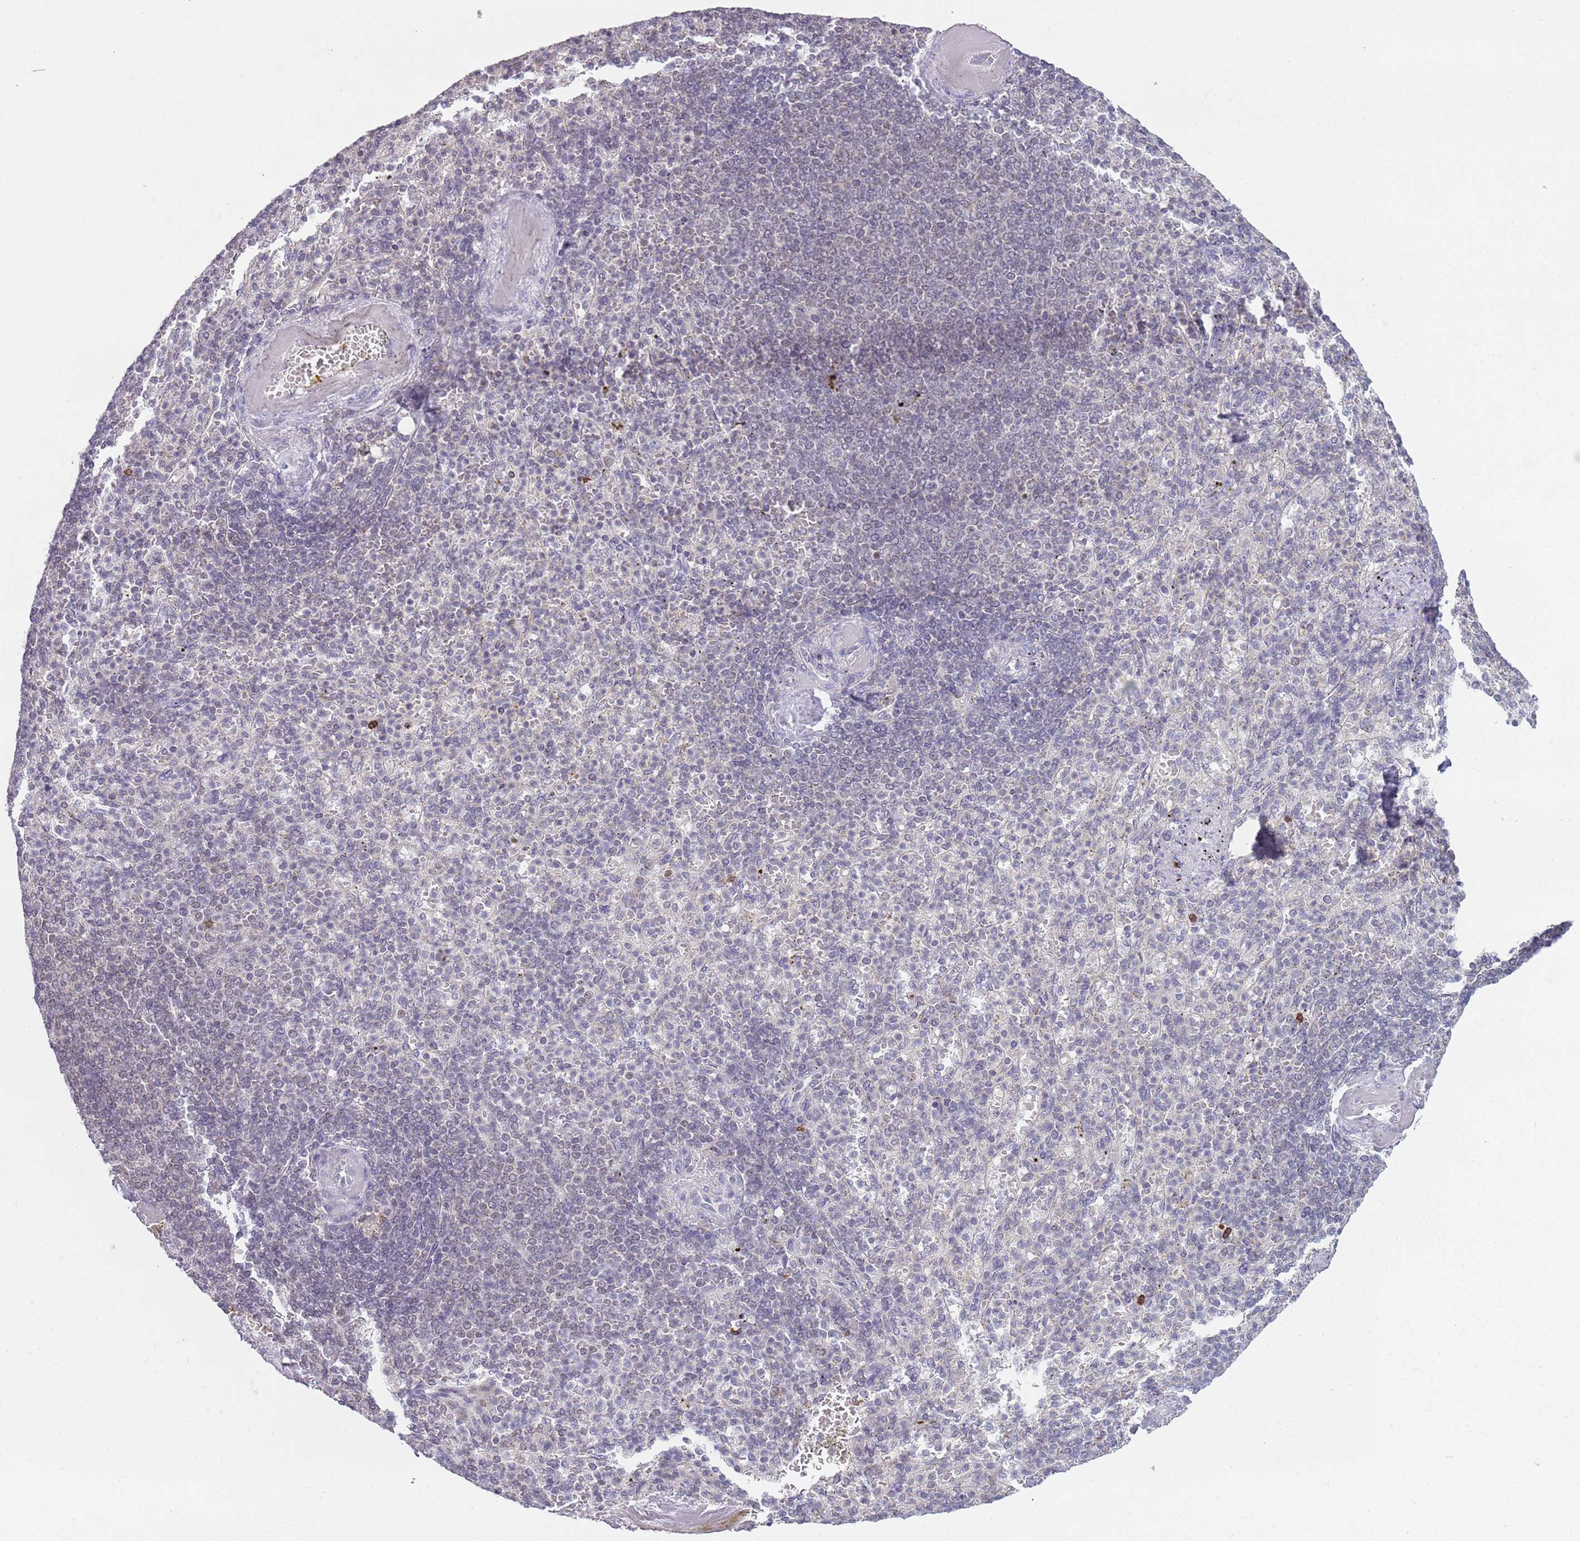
{"staining": {"intensity": "negative", "quantity": "none", "location": "none"}, "tissue": "spleen", "cell_type": "Cells in red pulp", "image_type": "normal", "snomed": [{"axis": "morphology", "description": "Normal tissue, NOS"}, {"axis": "topography", "description": "Spleen"}], "caption": "Immunohistochemistry (IHC) of unremarkable human spleen reveals no expression in cells in red pulp. (Brightfield microscopy of DAB (3,3'-diaminobenzidine) IHC at high magnification).", "gene": "SMARCAL1", "patient": {"sex": "female", "age": 74}}